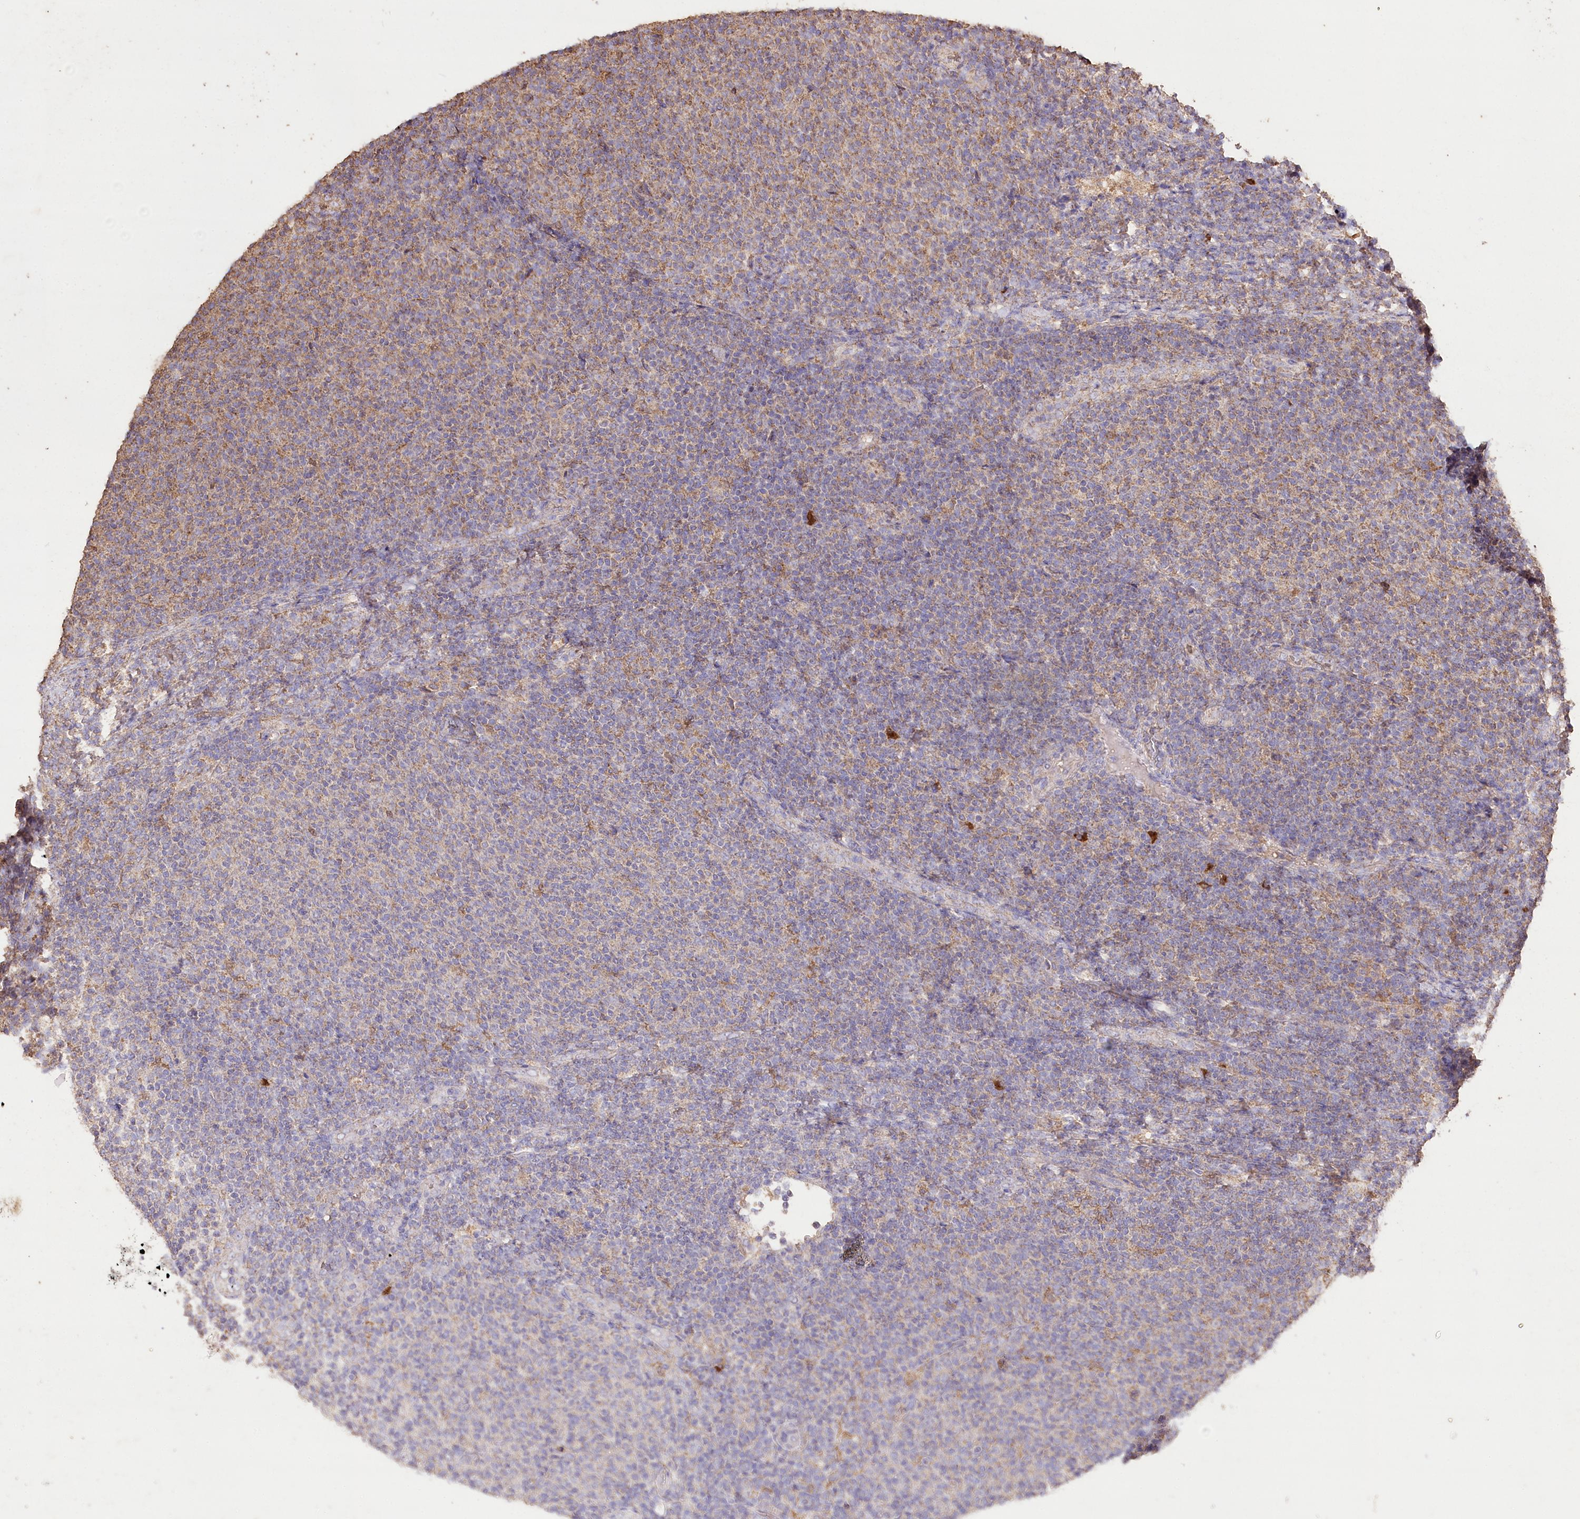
{"staining": {"intensity": "negative", "quantity": "none", "location": "none"}, "tissue": "lymphoma", "cell_type": "Tumor cells", "image_type": "cancer", "snomed": [{"axis": "morphology", "description": "Malignant lymphoma, non-Hodgkin's type, Low grade"}, {"axis": "topography", "description": "Lymph node"}], "caption": "High magnification brightfield microscopy of low-grade malignant lymphoma, non-Hodgkin's type stained with DAB (brown) and counterstained with hematoxylin (blue): tumor cells show no significant staining.", "gene": "IREB2", "patient": {"sex": "male", "age": 66}}